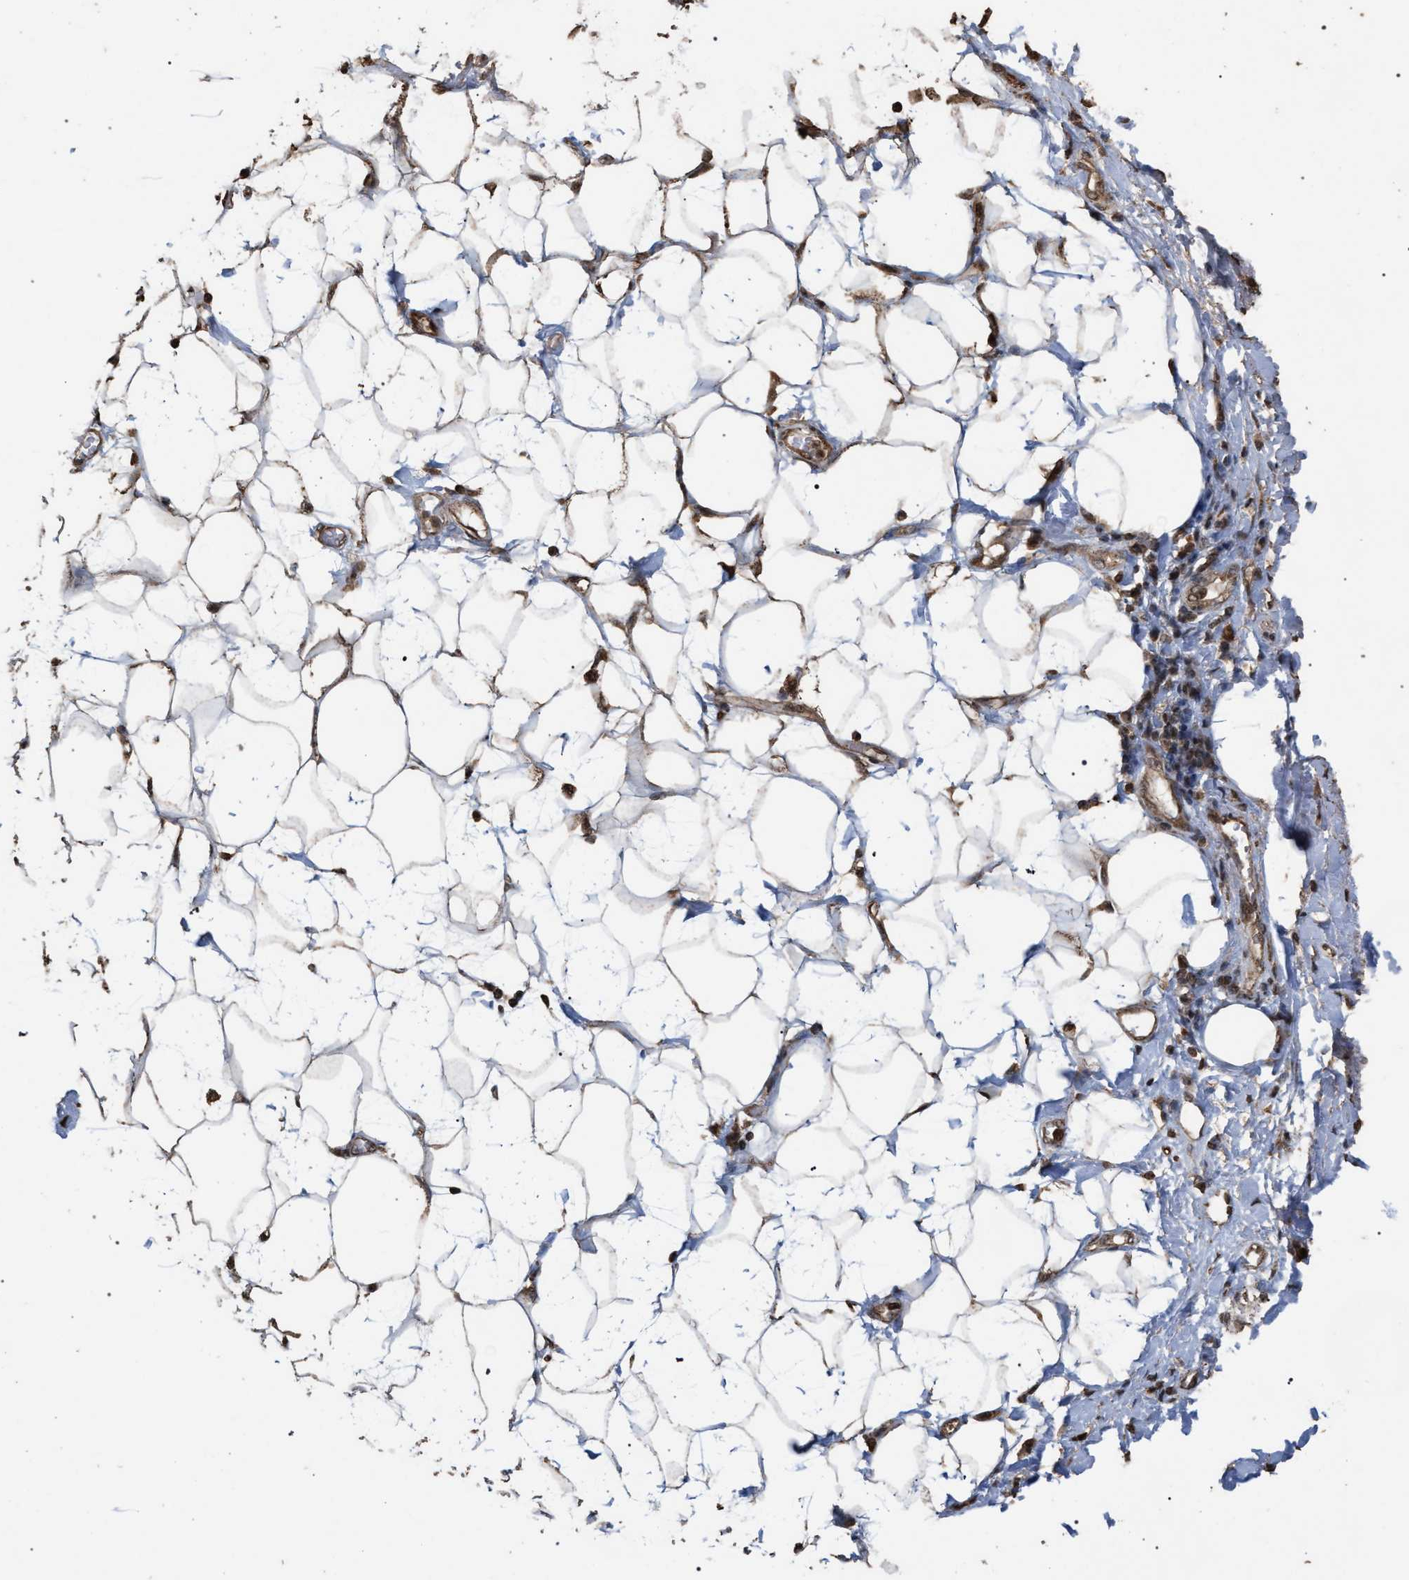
{"staining": {"intensity": "moderate", "quantity": "25%-75%", "location": "cytoplasmic/membranous"}, "tissue": "adipose tissue", "cell_type": "Adipocytes", "image_type": "normal", "snomed": [{"axis": "morphology", "description": "Normal tissue, NOS"}, {"axis": "morphology", "description": "Adenocarcinoma, NOS"}, {"axis": "topography", "description": "Duodenum"}, {"axis": "topography", "description": "Peripheral nerve tissue"}], "caption": "About 25%-75% of adipocytes in unremarkable human adipose tissue demonstrate moderate cytoplasmic/membranous protein staining as visualized by brown immunohistochemical staining.", "gene": "NAA35", "patient": {"sex": "female", "age": 60}}